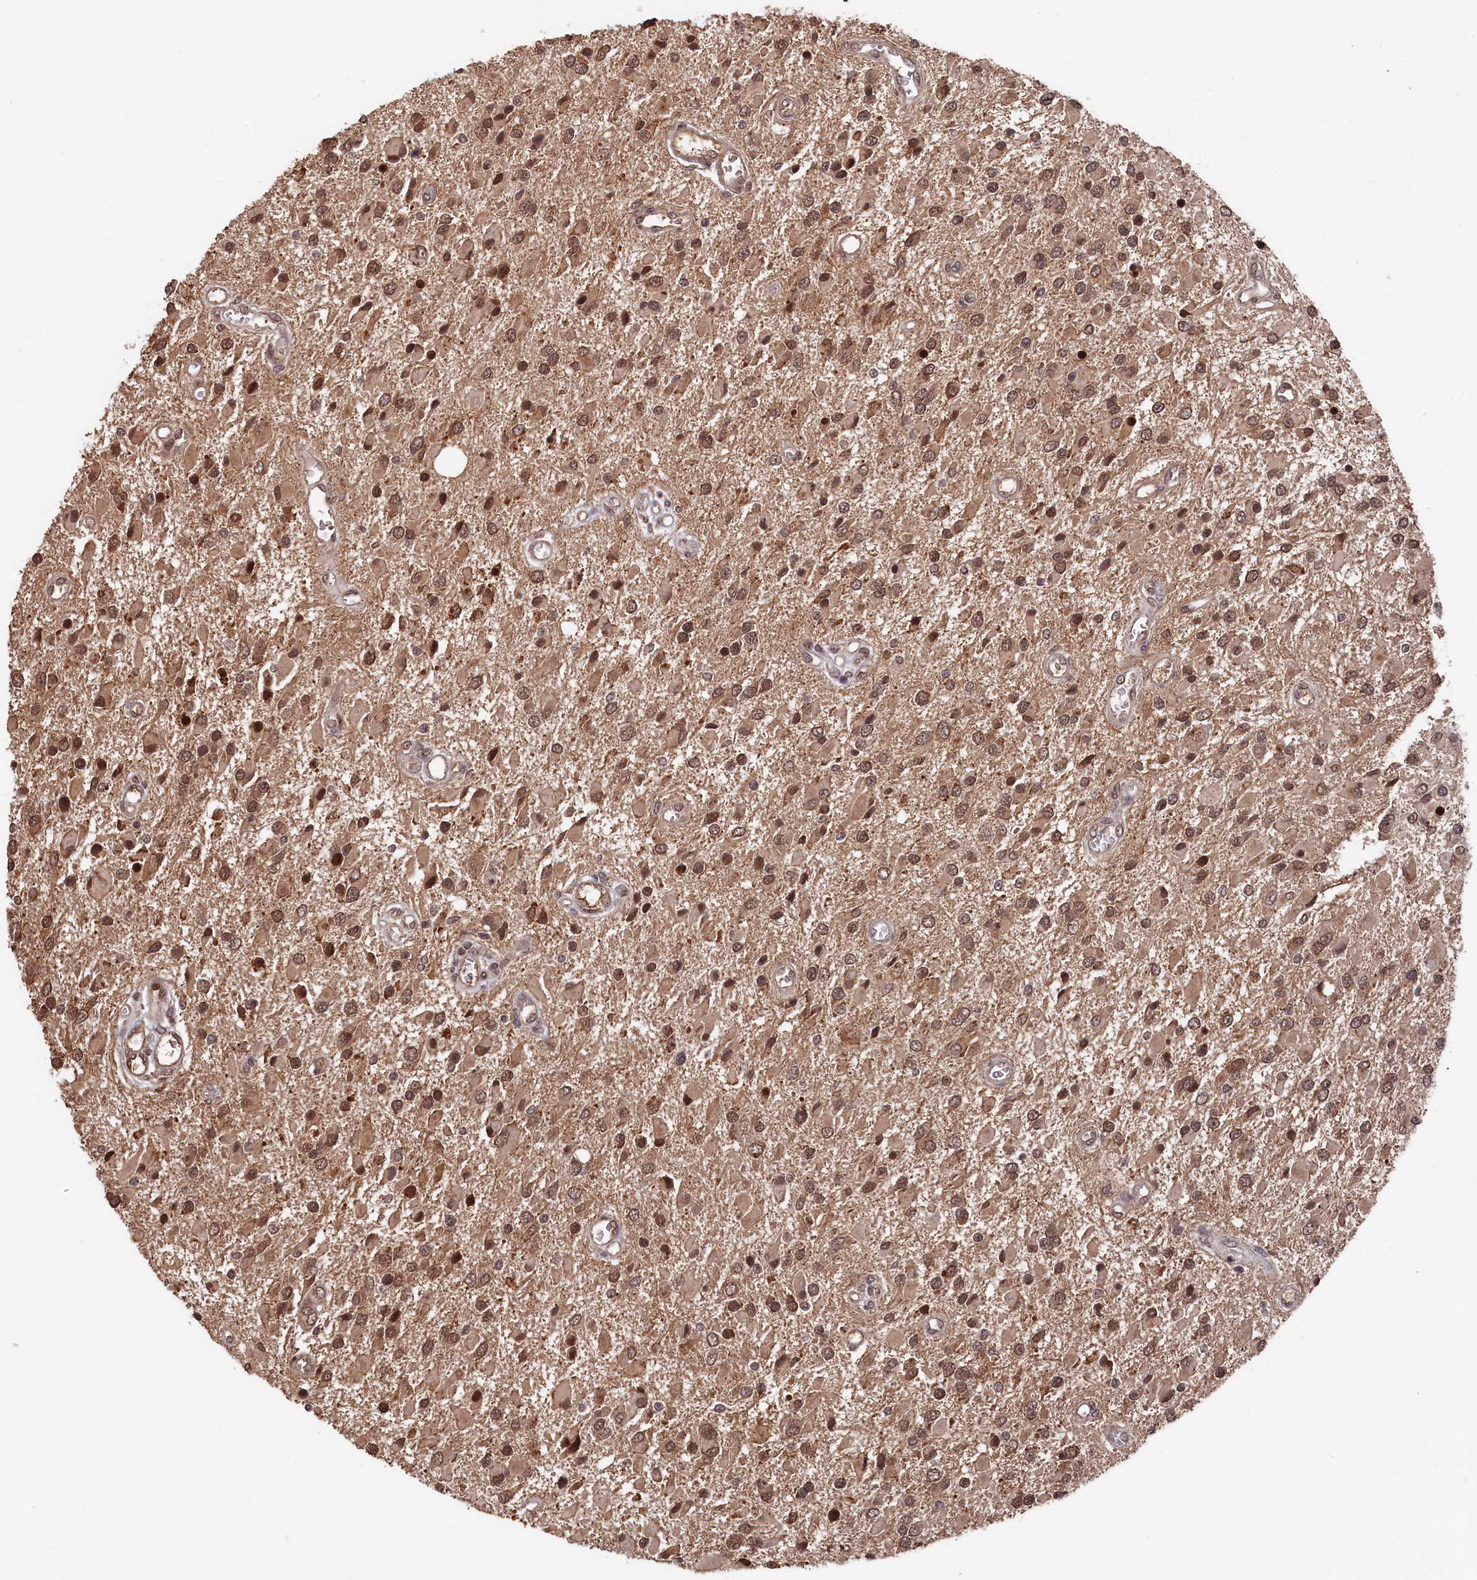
{"staining": {"intensity": "moderate", "quantity": ">75%", "location": "cytoplasmic/membranous,nuclear"}, "tissue": "glioma", "cell_type": "Tumor cells", "image_type": "cancer", "snomed": [{"axis": "morphology", "description": "Glioma, malignant, High grade"}, {"axis": "topography", "description": "Brain"}], "caption": "Human high-grade glioma (malignant) stained with a protein marker reveals moderate staining in tumor cells.", "gene": "CLPX", "patient": {"sex": "male", "age": 53}}